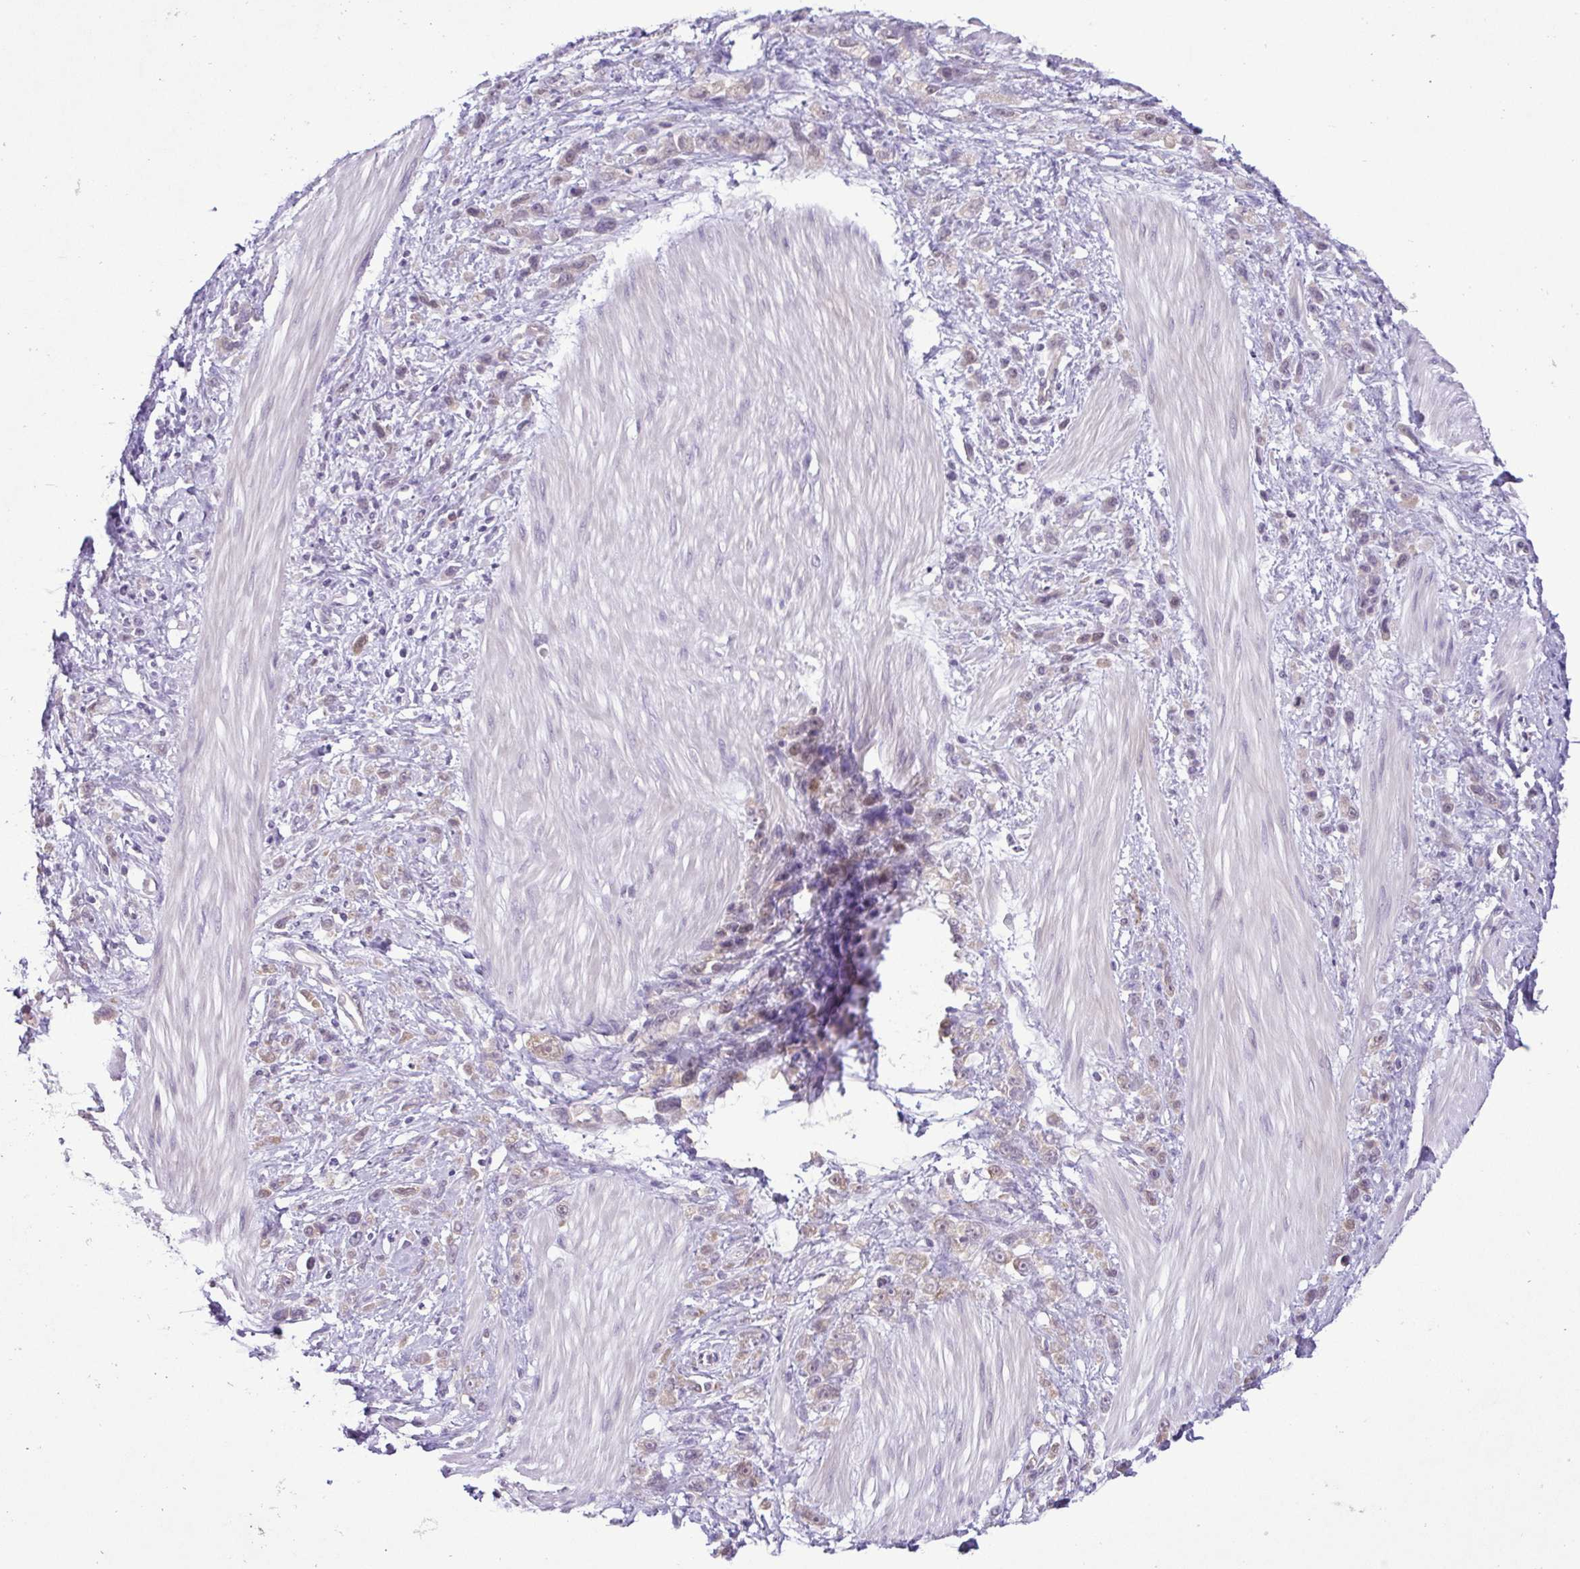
{"staining": {"intensity": "weak", "quantity": "<25%", "location": "nuclear"}, "tissue": "stomach cancer", "cell_type": "Tumor cells", "image_type": "cancer", "snomed": [{"axis": "morphology", "description": "Adenocarcinoma, NOS"}, {"axis": "topography", "description": "Stomach"}], "caption": "IHC image of stomach cancer (adenocarcinoma) stained for a protein (brown), which displays no expression in tumor cells.", "gene": "IL1RN", "patient": {"sex": "male", "age": 47}}